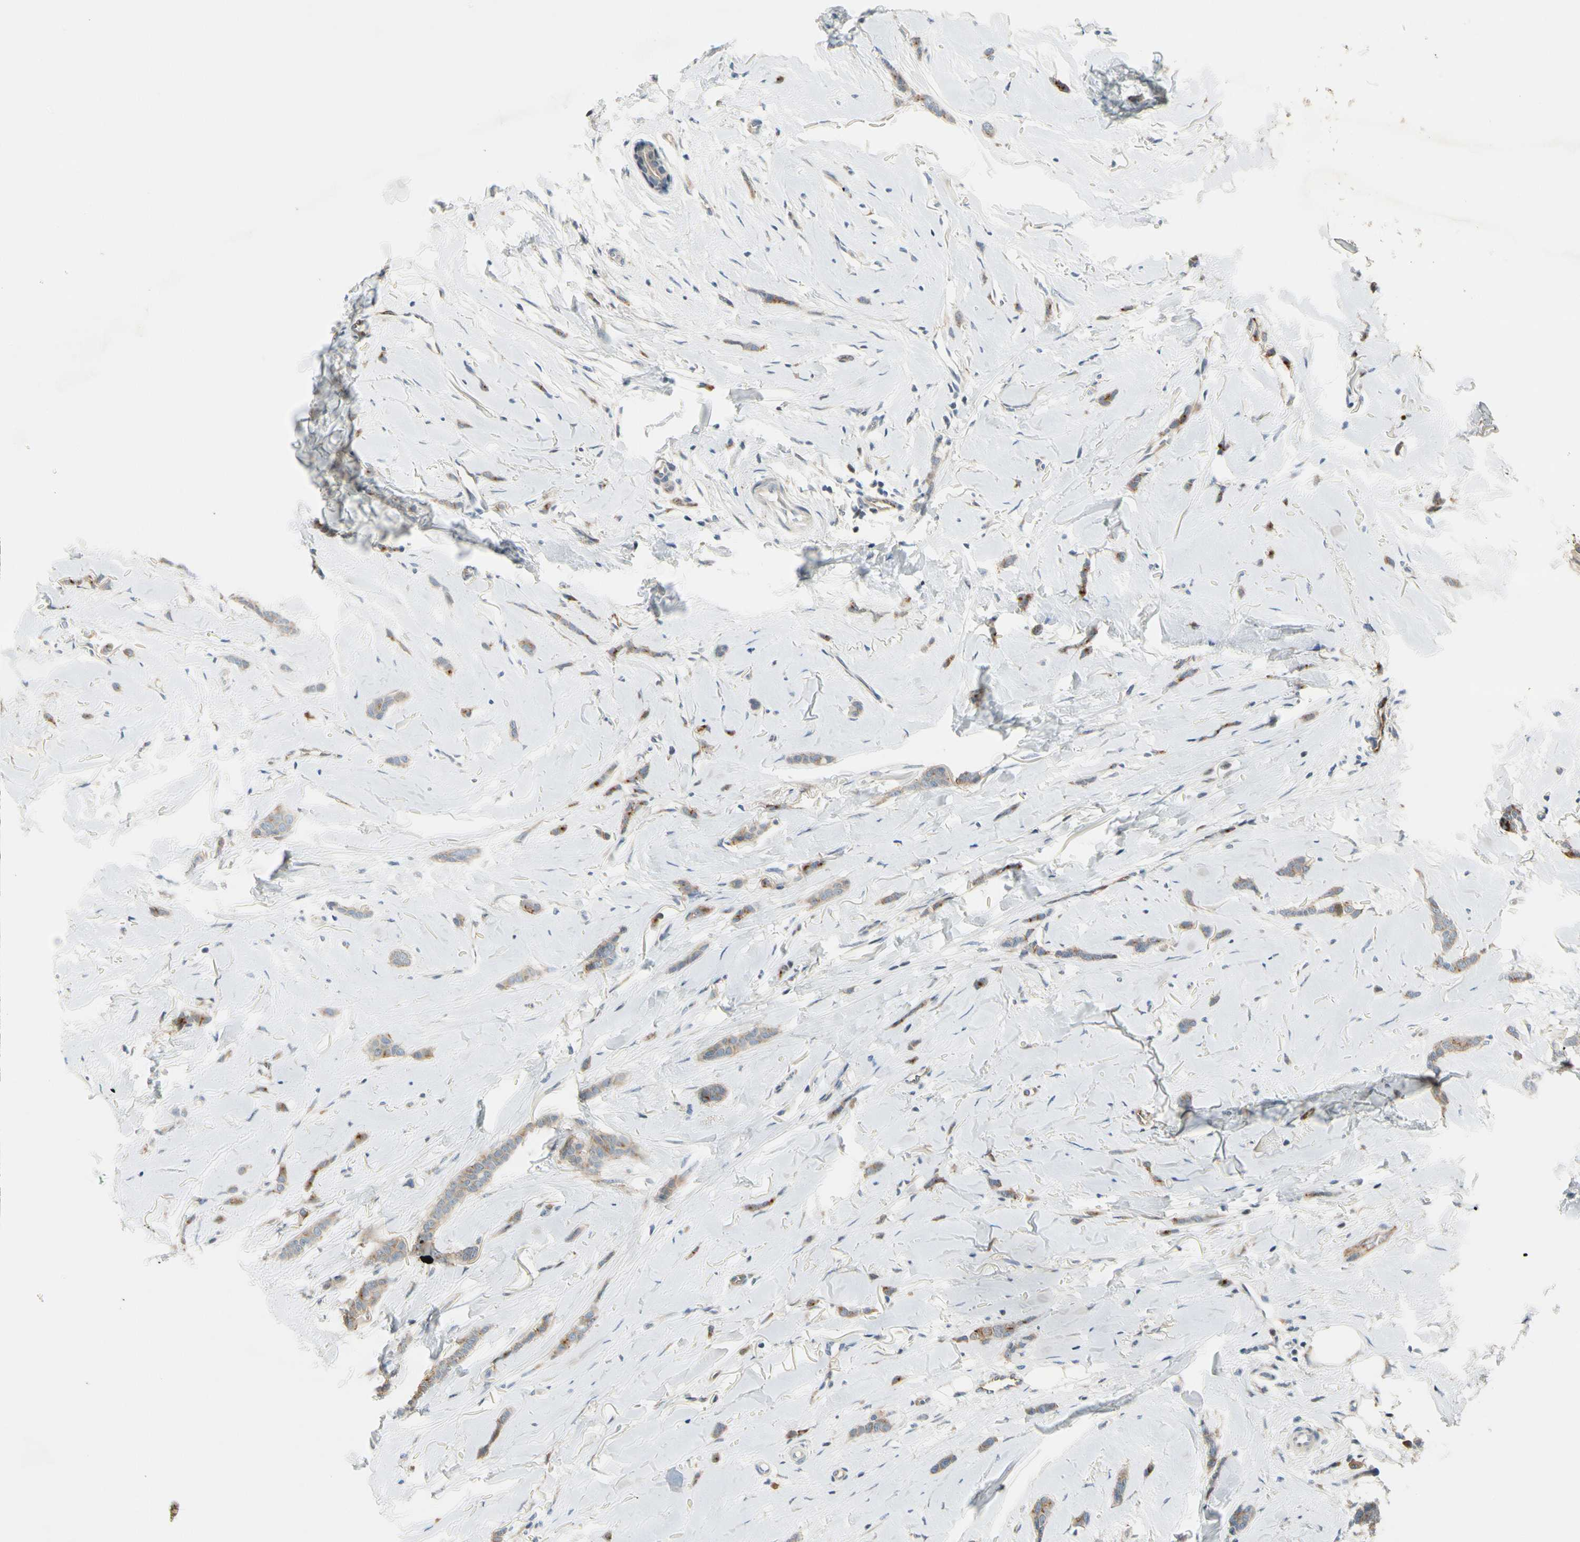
{"staining": {"intensity": "moderate", "quantity": "<25%", "location": "cytoplasmic/membranous"}, "tissue": "breast cancer", "cell_type": "Tumor cells", "image_type": "cancer", "snomed": [{"axis": "morphology", "description": "Lobular carcinoma"}, {"axis": "topography", "description": "Skin"}, {"axis": "topography", "description": "Breast"}], "caption": "This micrograph demonstrates immunohistochemistry staining of human breast cancer (lobular carcinoma), with low moderate cytoplasmic/membranous expression in about <25% of tumor cells.", "gene": "NPDC1", "patient": {"sex": "female", "age": 46}}